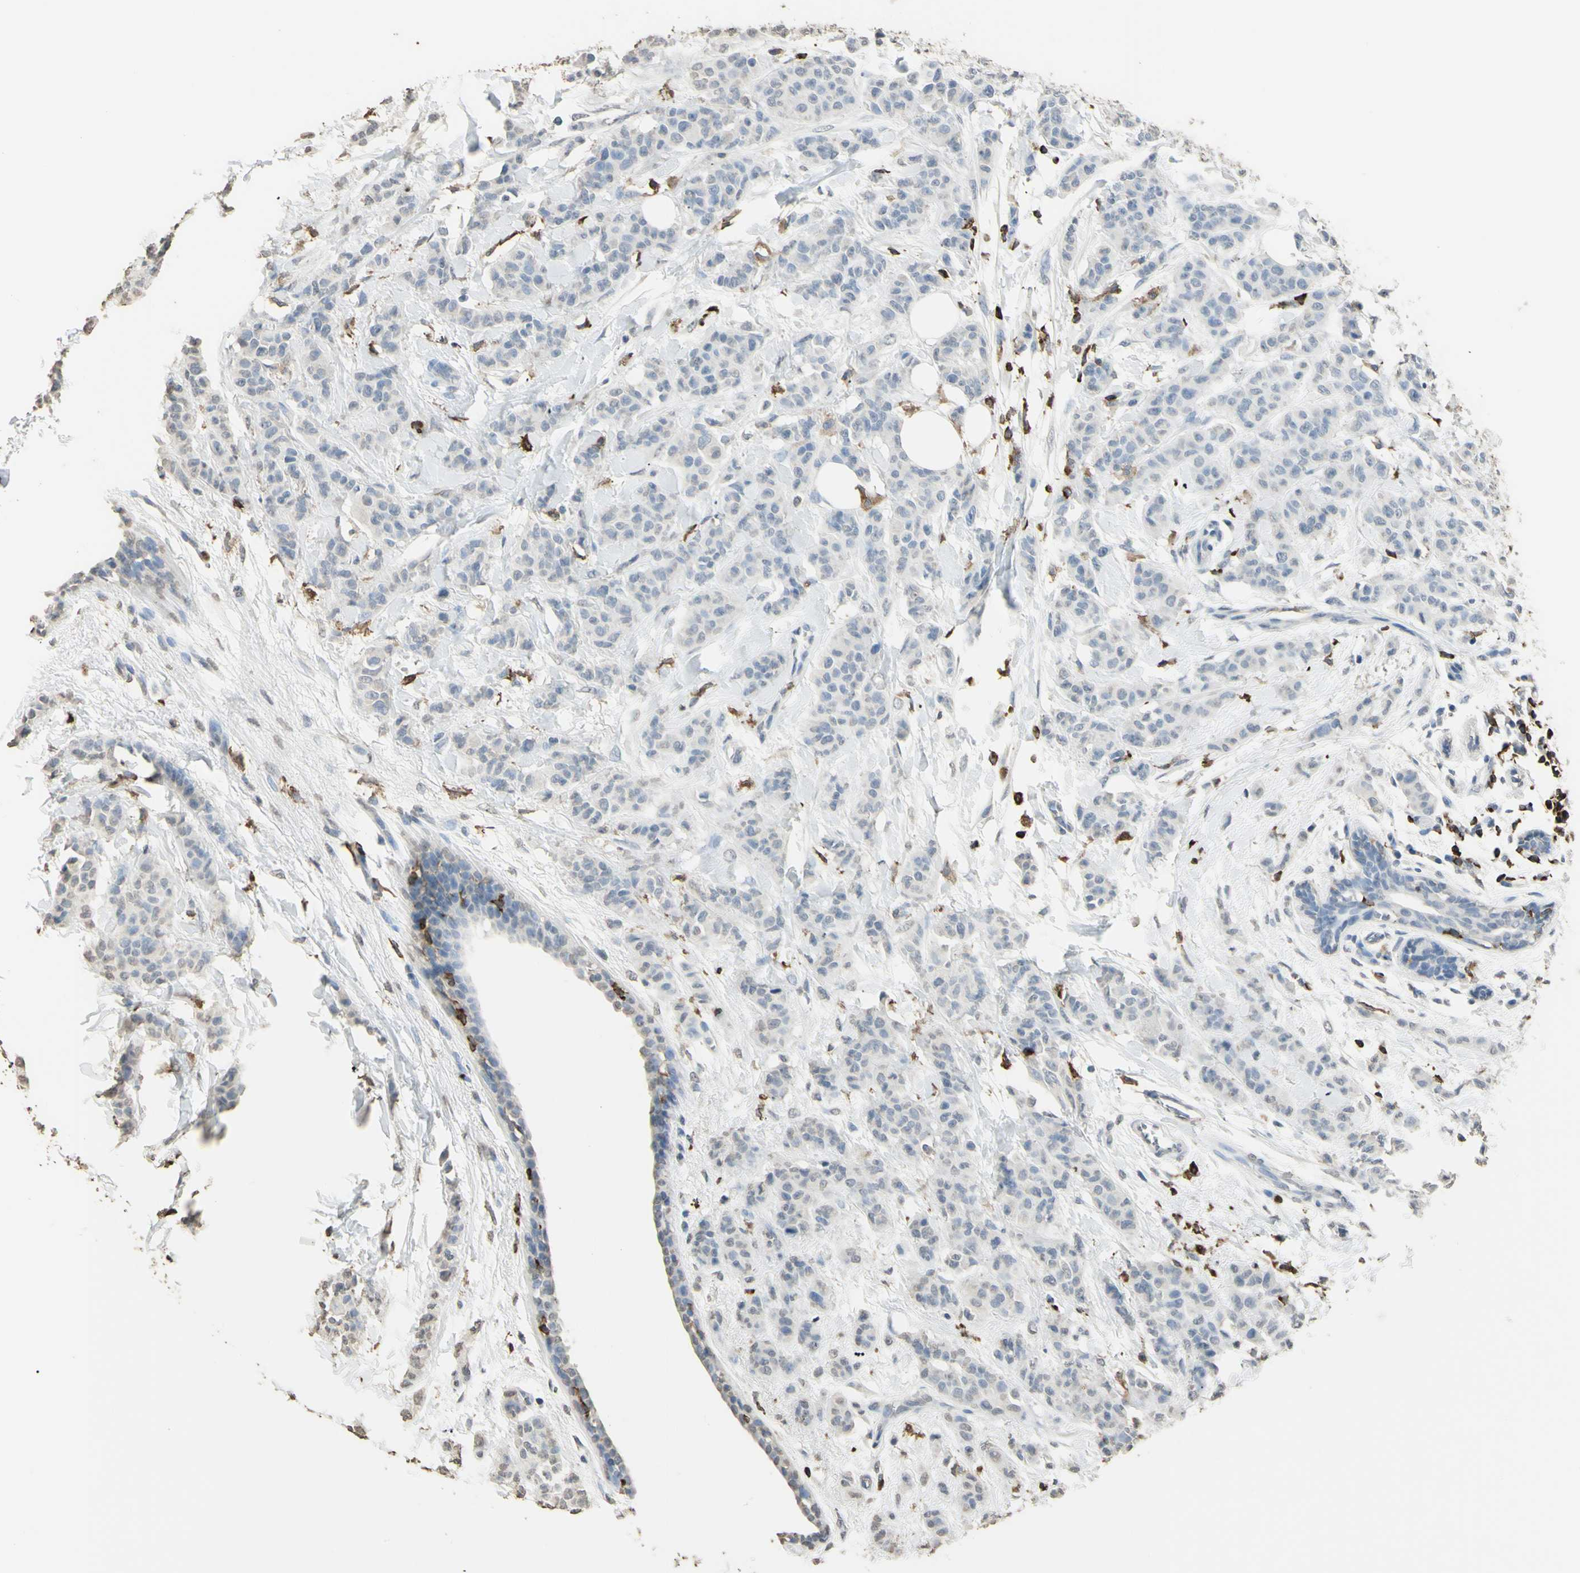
{"staining": {"intensity": "negative", "quantity": "none", "location": "none"}, "tissue": "breast cancer", "cell_type": "Tumor cells", "image_type": "cancer", "snomed": [{"axis": "morphology", "description": "Normal tissue, NOS"}, {"axis": "morphology", "description": "Duct carcinoma"}, {"axis": "topography", "description": "Breast"}], "caption": "DAB immunohistochemical staining of human breast cancer demonstrates no significant expression in tumor cells.", "gene": "PSTPIP1", "patient": {"sex": "female", "age": 40}}